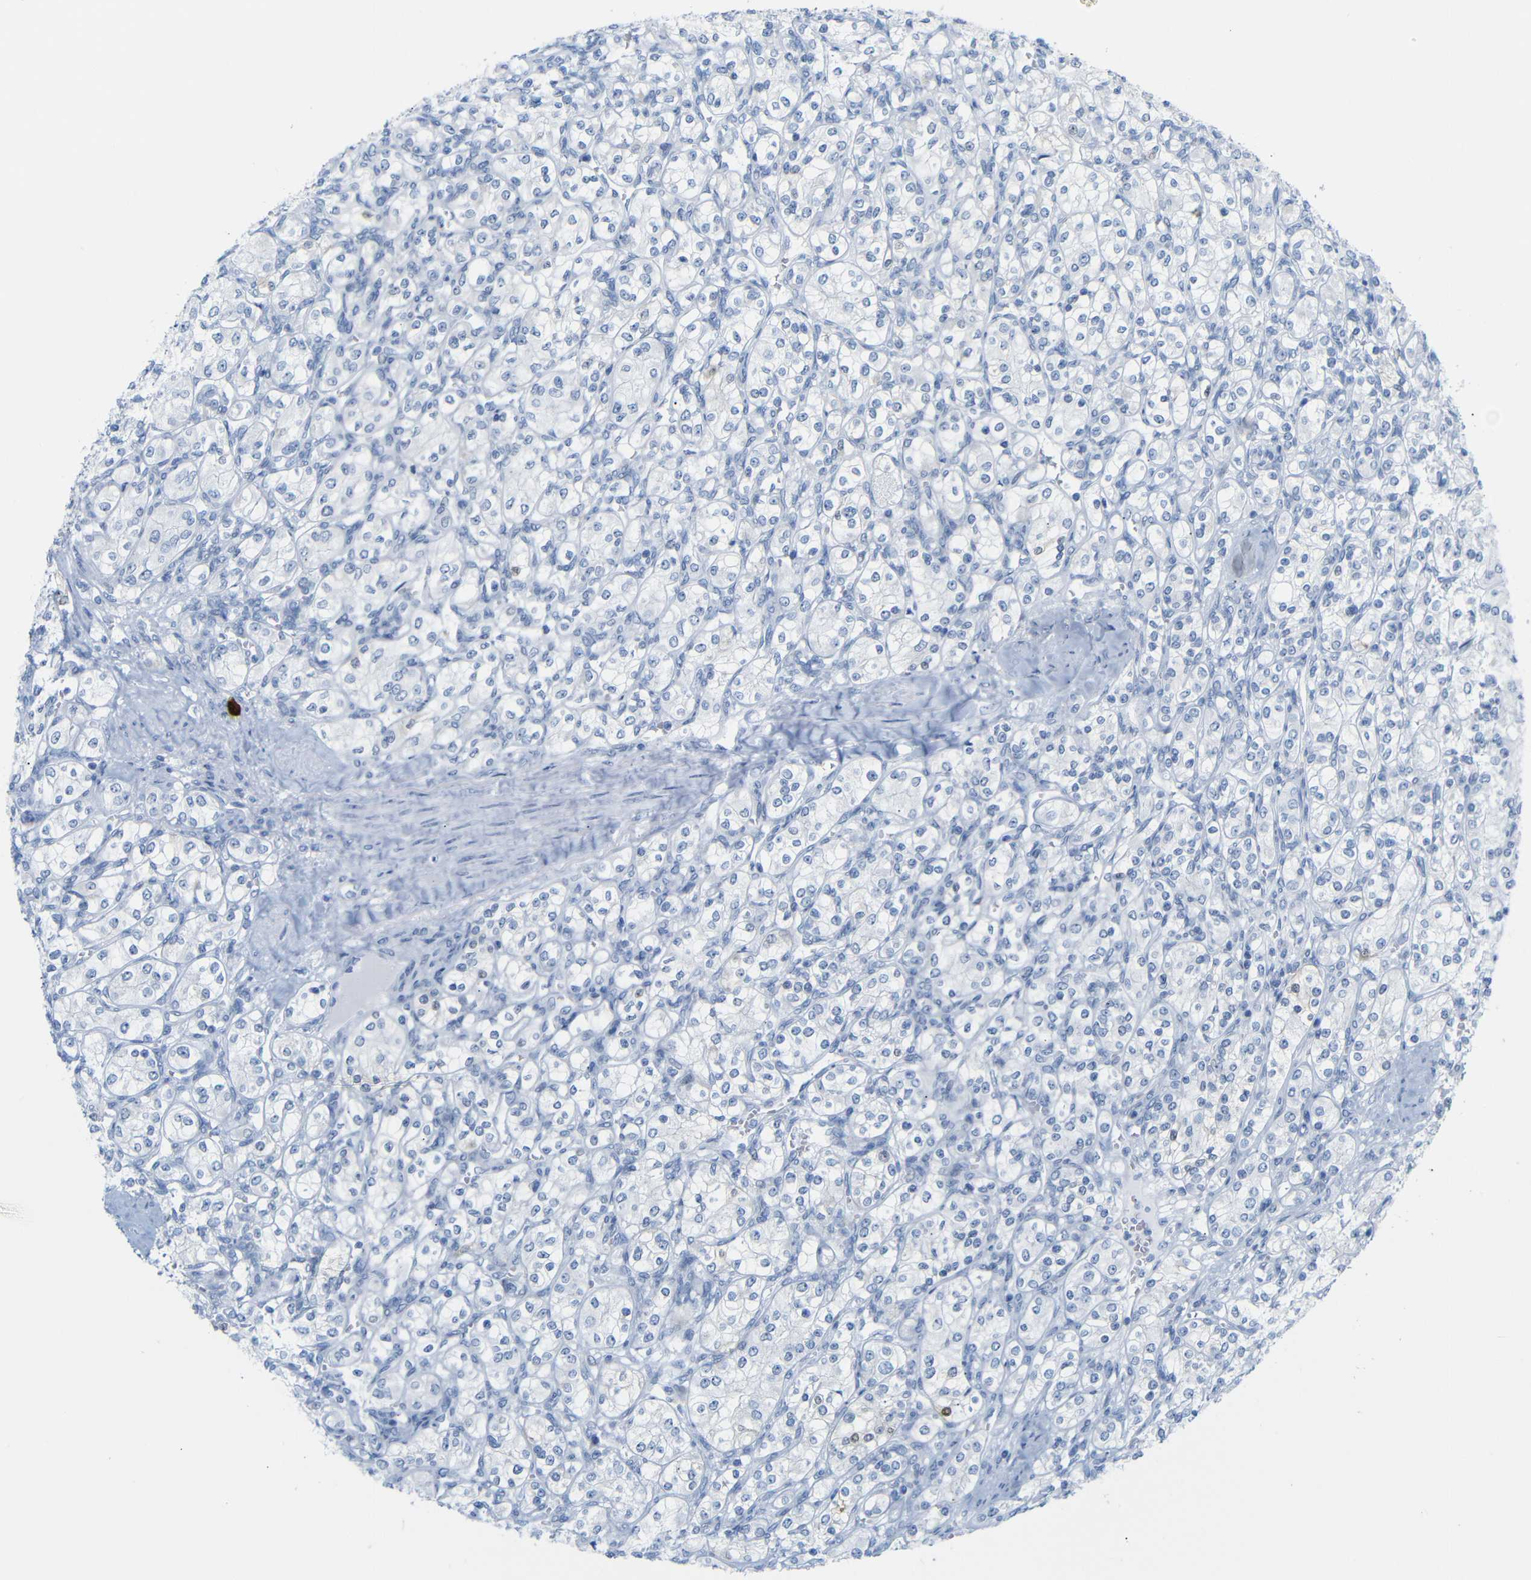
{"staining": {"intensity": "negative", "quantity": "none", "location": "none"}, "tissue": "renal cancer", "cell_type": "Tumor cells", "image_type": "cancer", "snomed": [{"axis": "morphology", "description": "Adenocarcinoma, NOS"}, {"axis": "topography", "description": "Kidney"}], "caption": "Tumor cells are negative for protein expression in human renal adenocarcinoma.", "gene": "MT1A", "patient": {"sex": "male", "age": 77}}